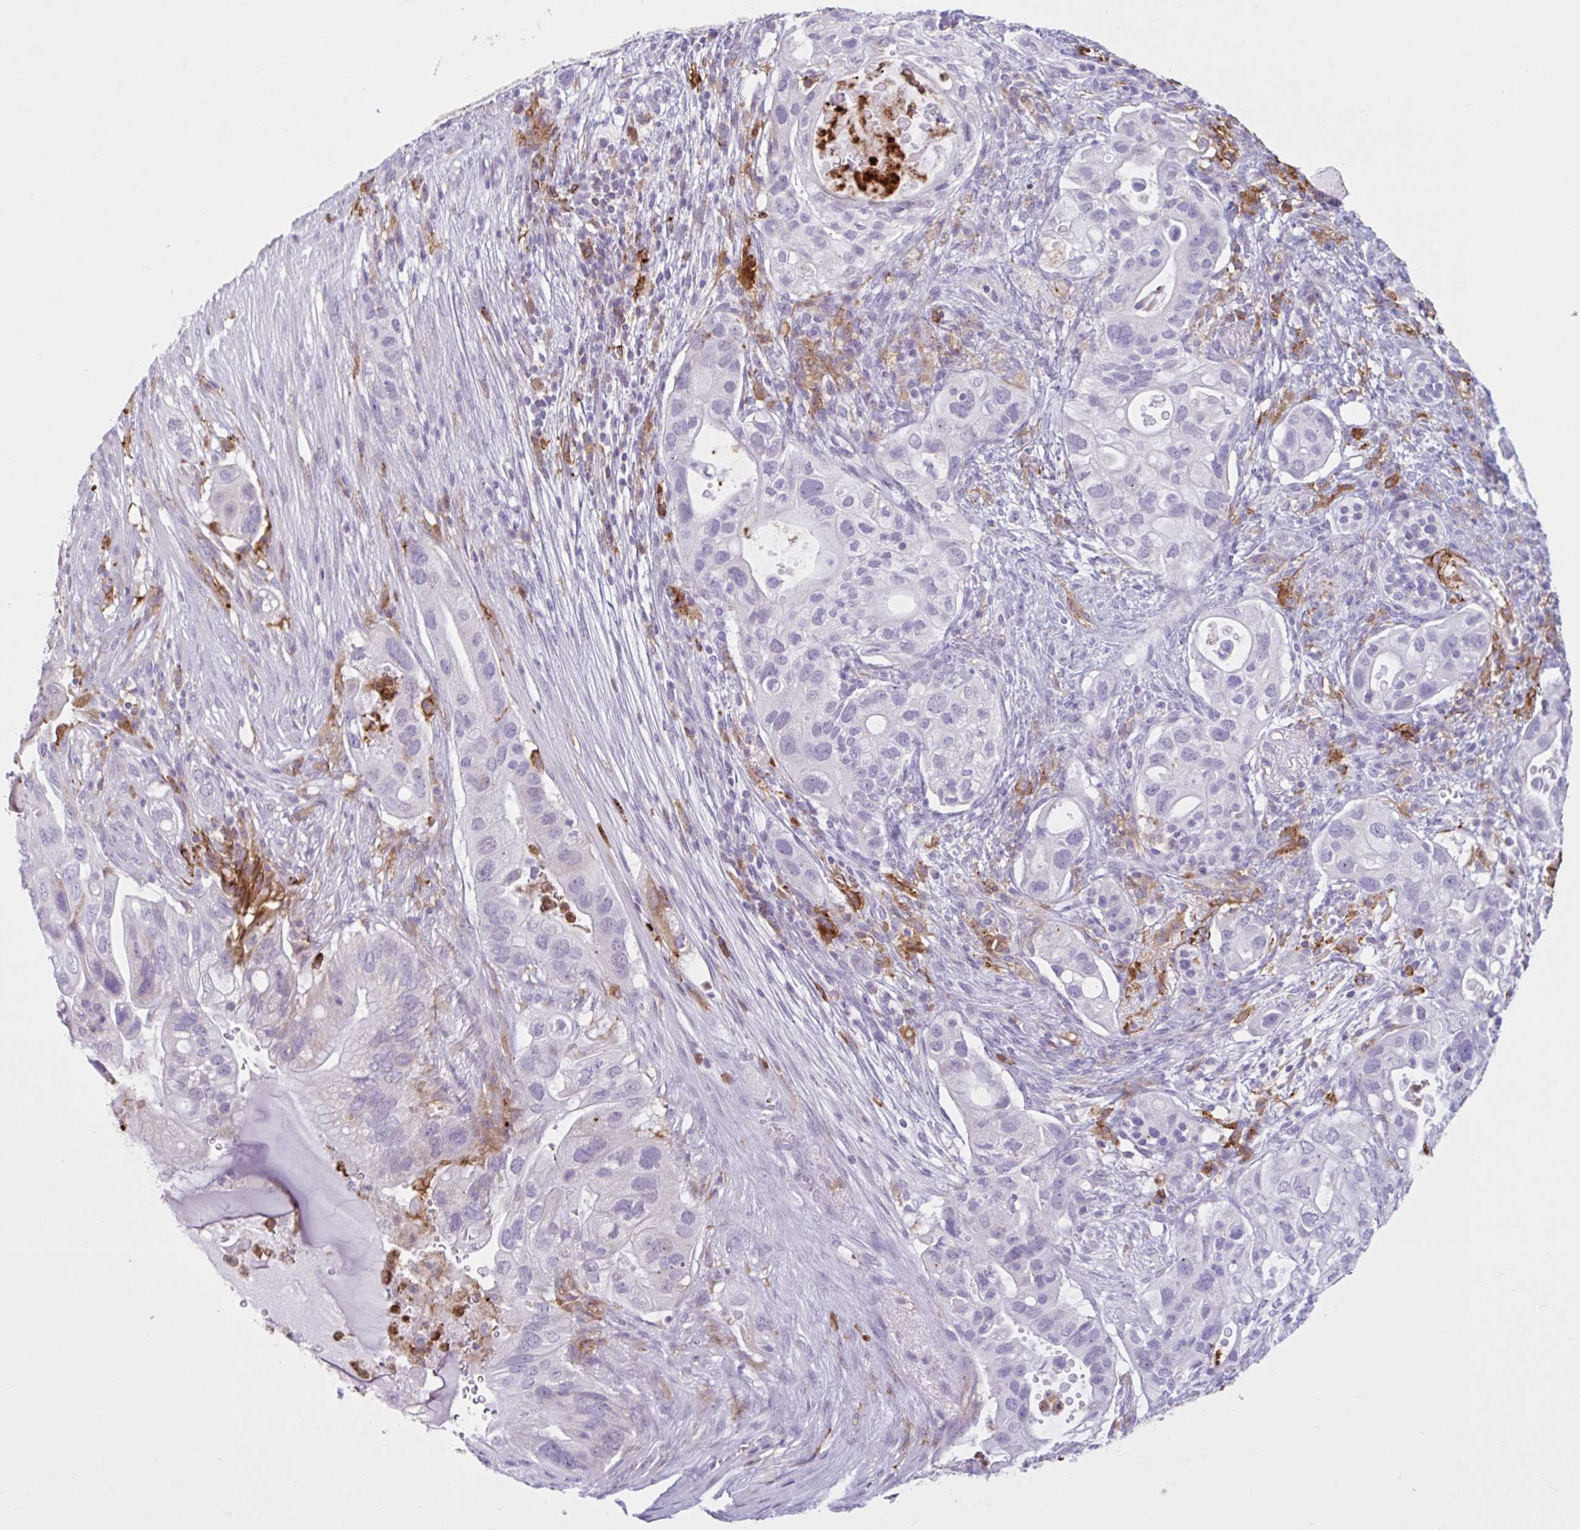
{"staining": {"intensity": "negative", "quantity": "none", "location": "none"}, "tissue": "pancreatic cancer", "cell_type": "Tumor cells", "image_type": "cancer", "snomed": [{"axis": "morphology", "description": "Adenocarcinoma, NOS"}, {"axis": "topography", "description": "Pancreas"}], "caption": "The photomicrograph exhibits no significant expression in tumor cells of pancreatic cancer (adenocarcinoma).", "gene": "CEP120", "patient": {"sex": "female", "age": 72}}